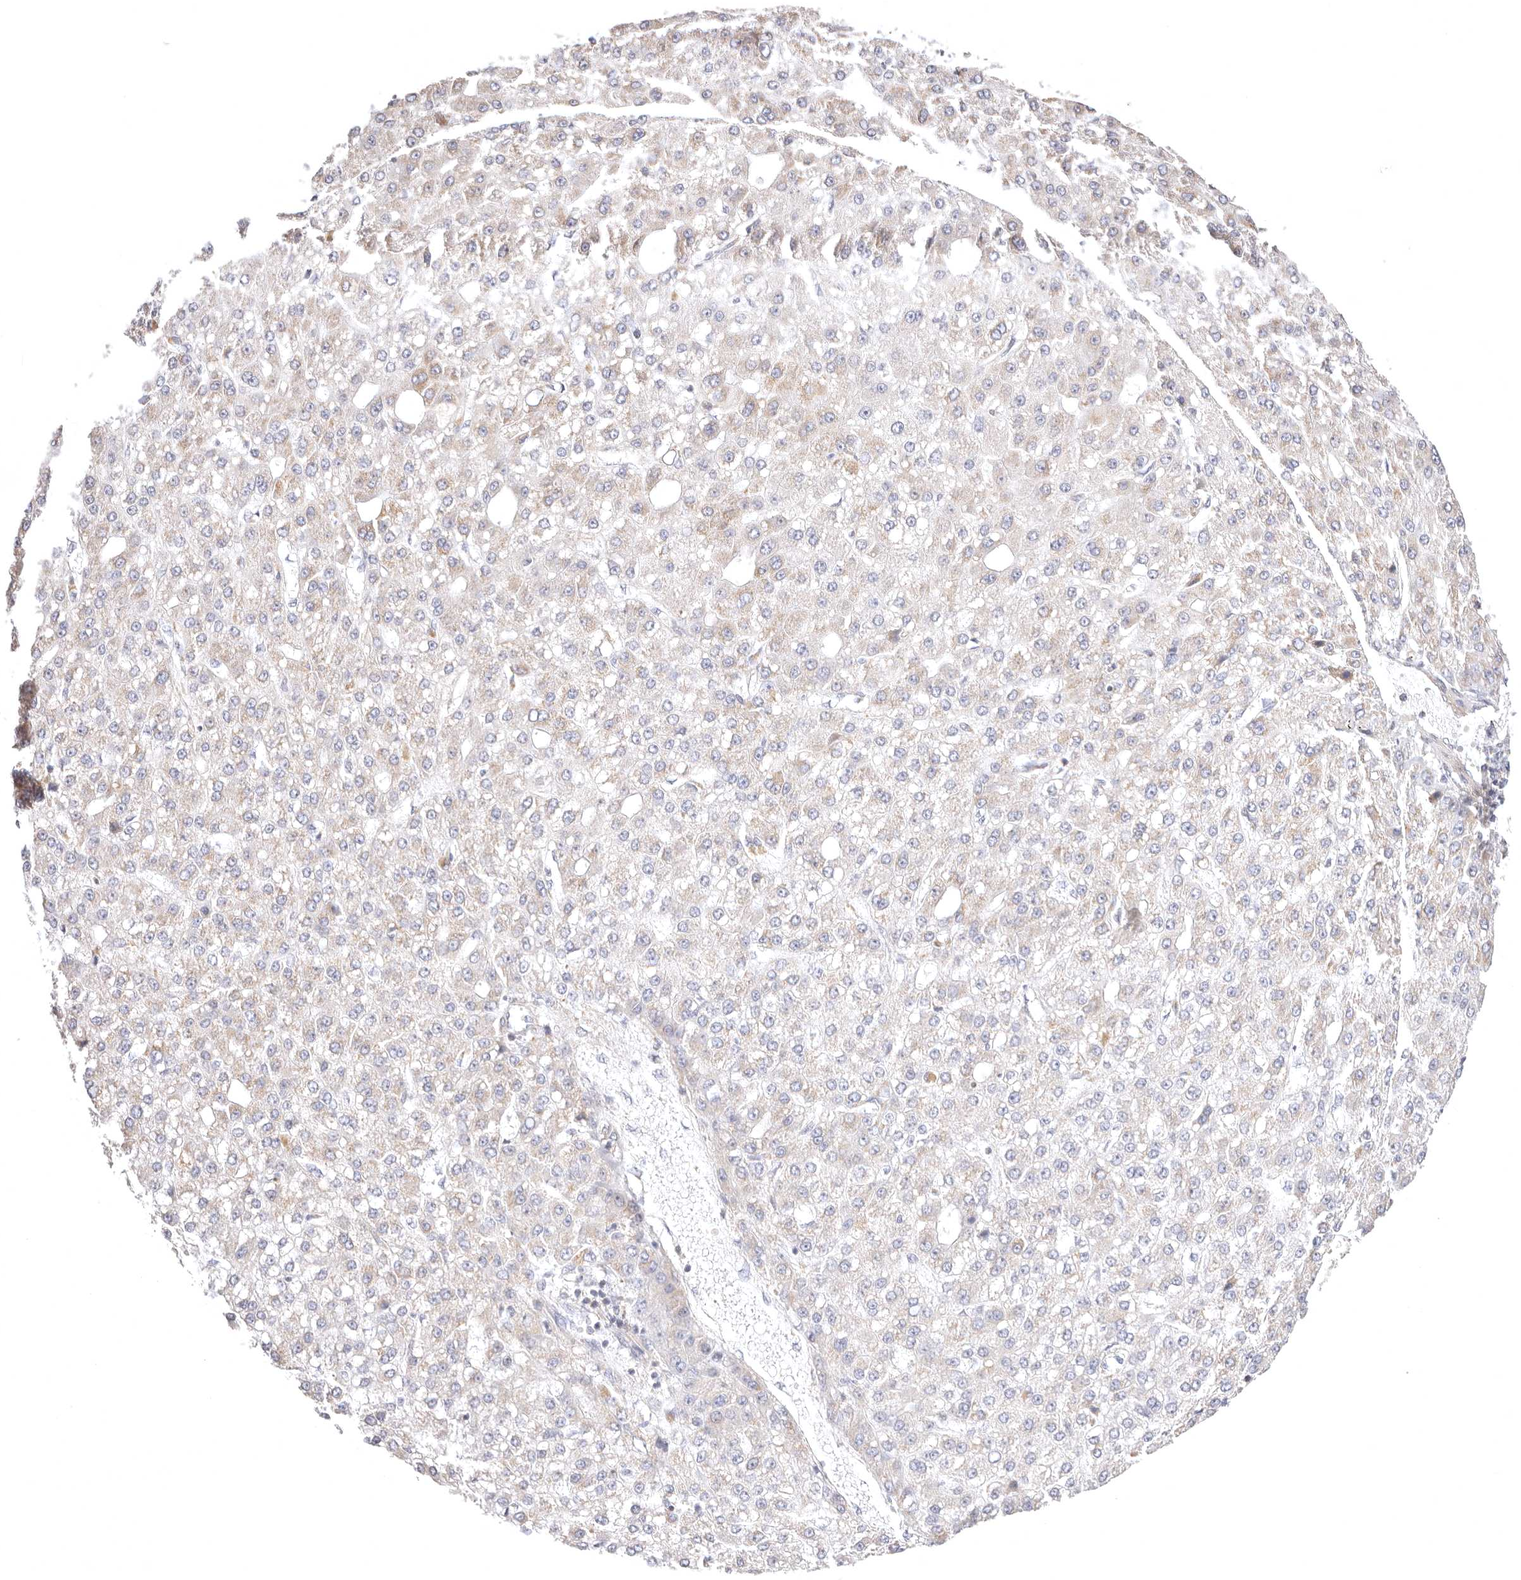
{"staining": {"intensity": "weak", "quantity": "<25%", "location": "cytoplasmic/membranous"}, "tissue": "liver cancer", "cell_type": "Tumor cells", "image_type": "cancer", "snomed": [{"axis": "morphology", "description": "Carcinoma, Hepatocellular, NOS"}, {"axis": "topography", "description": "Liver"}], "caption": "Human liver cancer (hepatocellular carcinoma) stained for a protein using IHC exhibits no staining in tumor cells.", "gene": "KCMF1", "patient": {"sex": "male", "age": 67}}